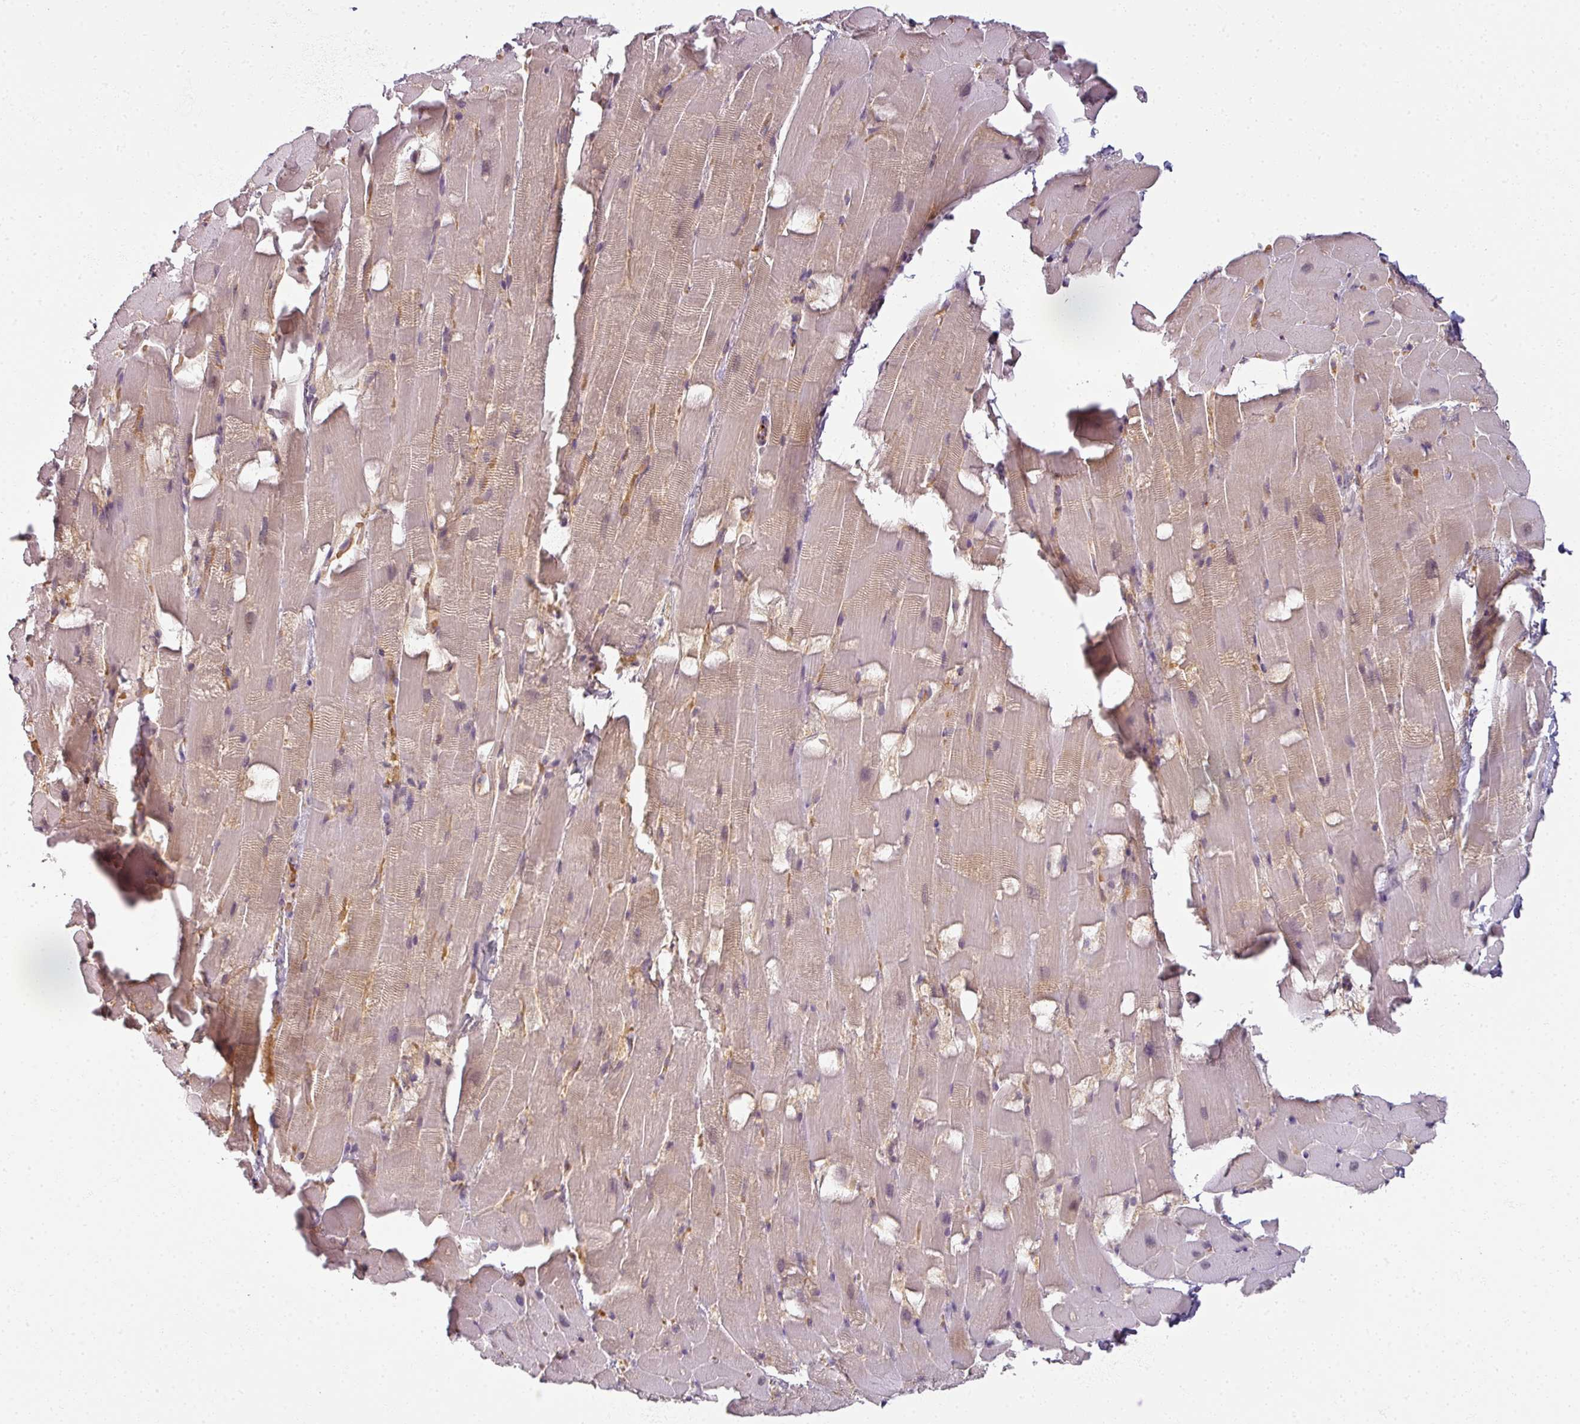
{"staining": {"intensity": "strong", "quantity": "25%-75%", "location": "cytoplasmic/membranous"}, "tissue": "heart muscle", "cell_type": "Cardiomyocytes", "image_type": "normal", "snomed": [{"axis": "morphology", "description": "Normal tissue, NOS"}, {"axis": "topography", "description": "Heart"}], "caption": "The image shows staining of normal heart muscle, revealing strong cytoplasmic/membranous protein positivity (brown color) within cardiomyocytes.", "gene": "AGPAT4", "patient": {"sex": "male", "age": 37}}